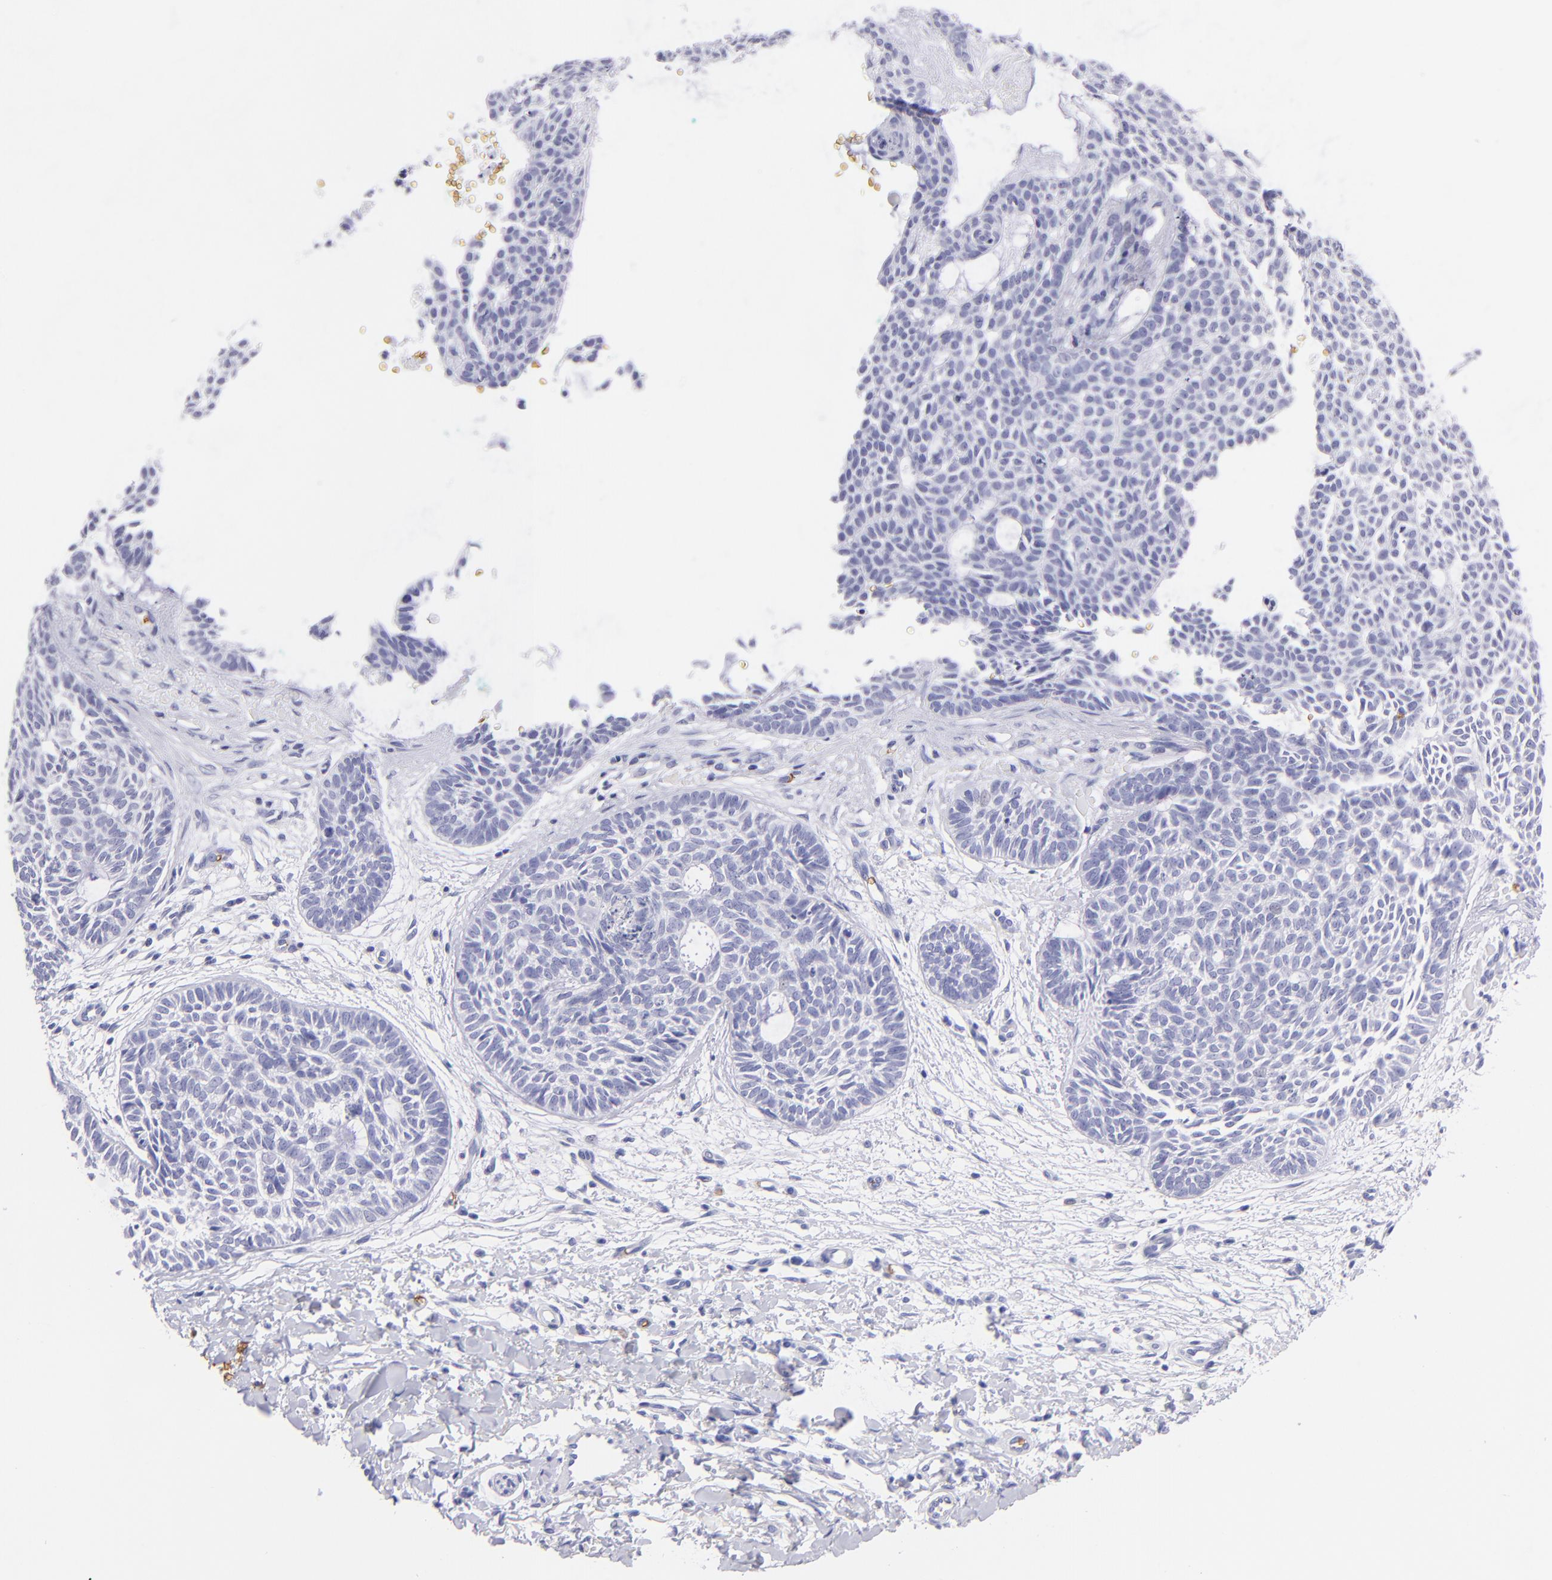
{"staining": {"intensity": "negative", "quantity": "none", "location": "none"}, "tissue": "skin cancer", "cell_type": "Tumor cells", "image_type": "cancer", "snomed": [{"axis": "morphology", "description": "Basal cell carcinoma"}, {"axis": "topography", "description": "Skin"}], "caption": "Immunohistochemical staining of skin cancer exhibits no significant positivity in tumor cells. (Brightfield microscopy of DAB (3,3'-diaminobenzidine) immunohistochemistry (IHC) at high magnification).", "gene": "GYPA", "patient": {"sex": "male", "age": 75}}